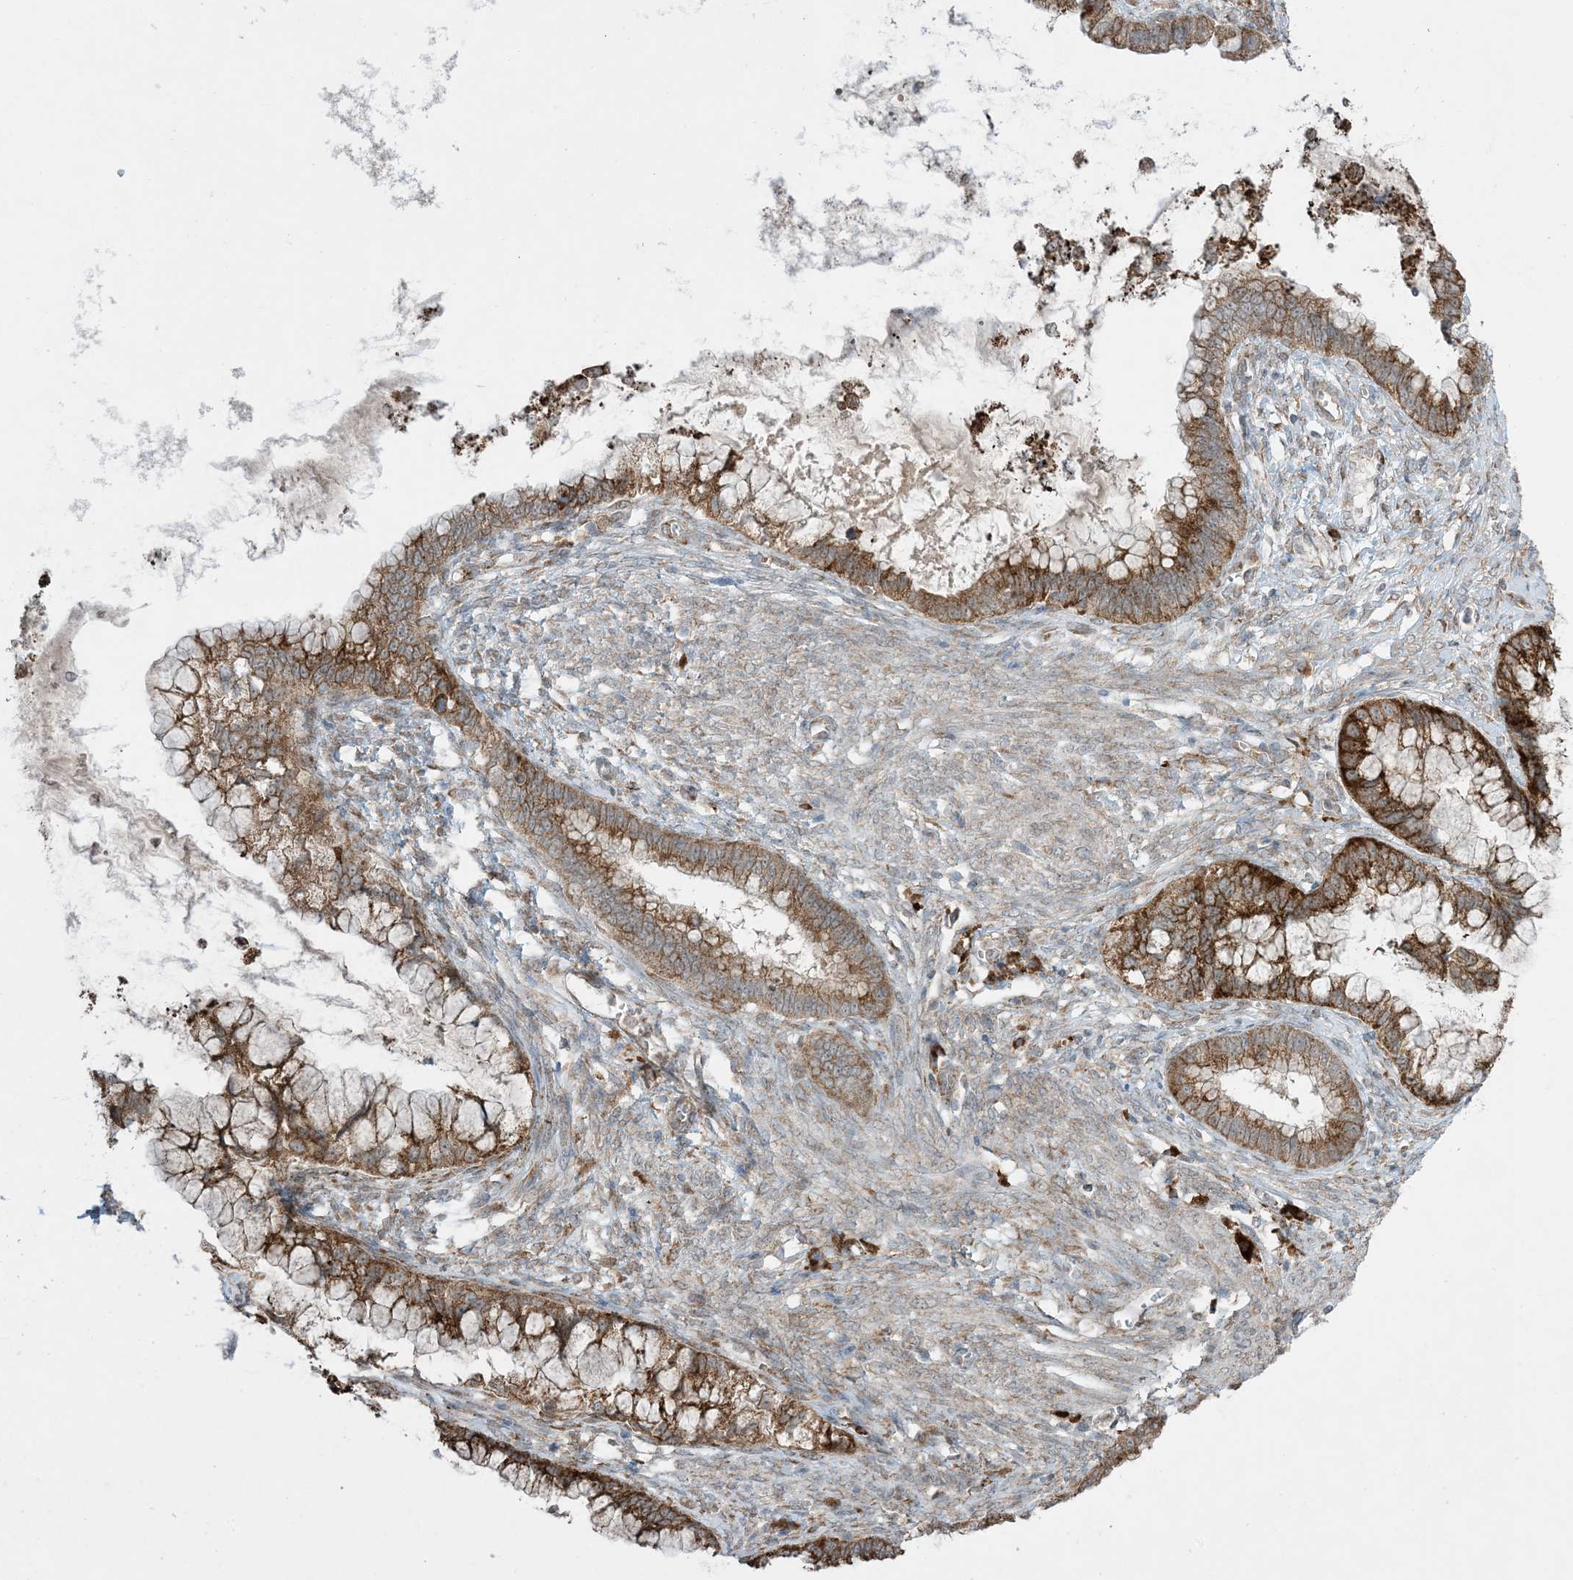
{"staining": {"intensity": "strong", "quantity": ">75%", "location": "cytoplasmic/membranous"}, "tissue": "cervical cancer", "cell_type": "Tumor cells", "image_type": "cancer", "snomed": [{"axis": "morphology", "description": "Adenocarcinoma, NOS"}, {"axis": "topography", "description": "Cervix"}], "caption": "There is high levels of strong cytoplasmic/membranous expression in tumor cells of cervical cancer, as demonstrated by immunohistochemical staining (brown color).", "gene": "ODC1", "patient": {"sex": "female", "age": 44}}